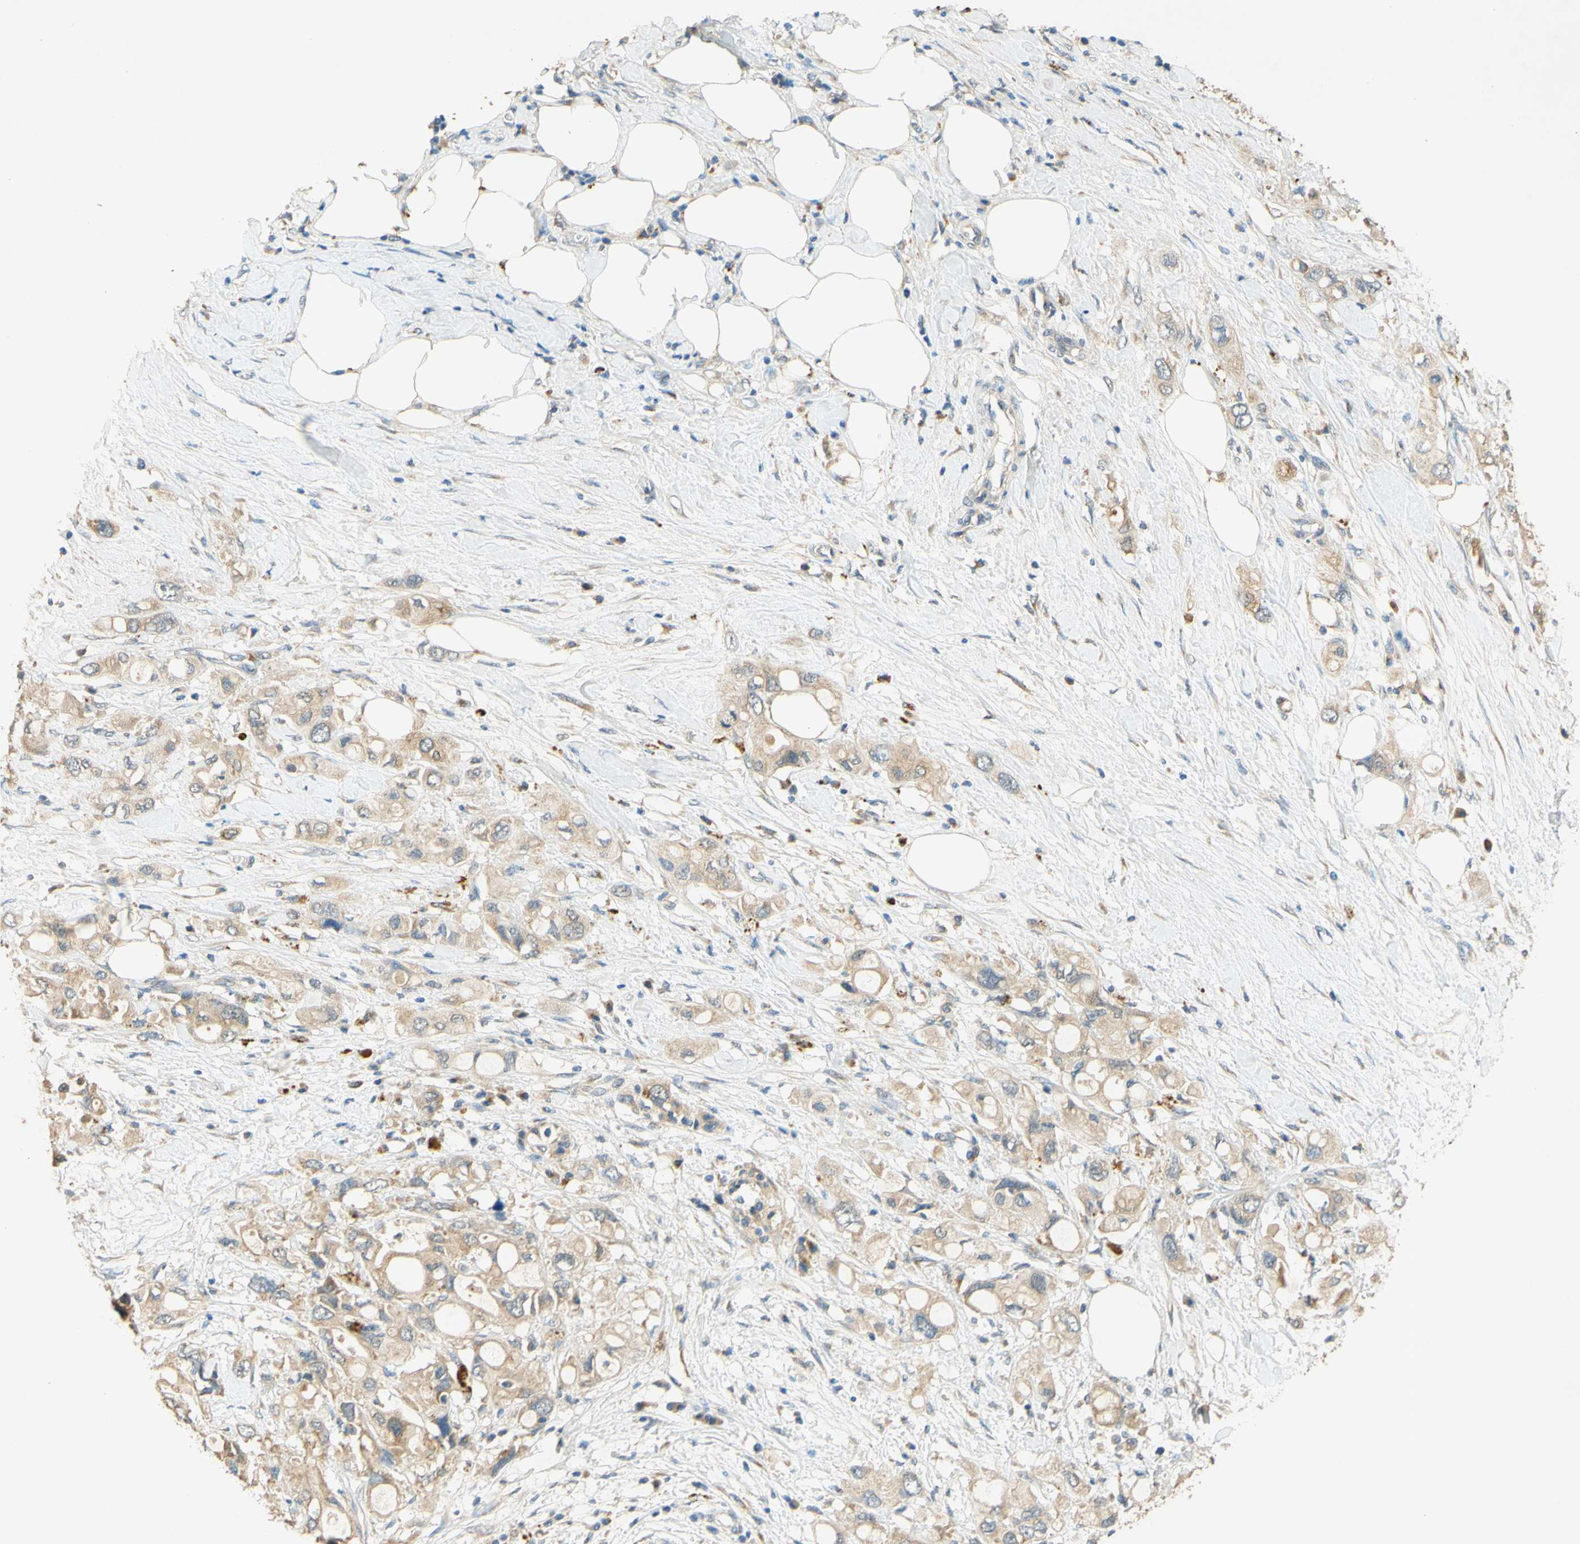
{"staining": {"intensity": "weak", "quantity": ">75%", "location": "cytoplasmic/membranous"}, "tissue": "pancreatic cancer", "cell_type": "Tumor cells", "image_type": "cancer", "snomed": [{"axis": "morphology", "description": "Adenocarcinoma, NOS"}, {"axis": "topography", "description": "Pancreas"}], "caption": "A photomicrograph of pancreatic adenocarcinoma stained for a protein displays weak cytoplasmic/membranous brown staining in tumor cells.", "gene": "ENTREP2", "patient": {"sex": "female", "age": 56}}